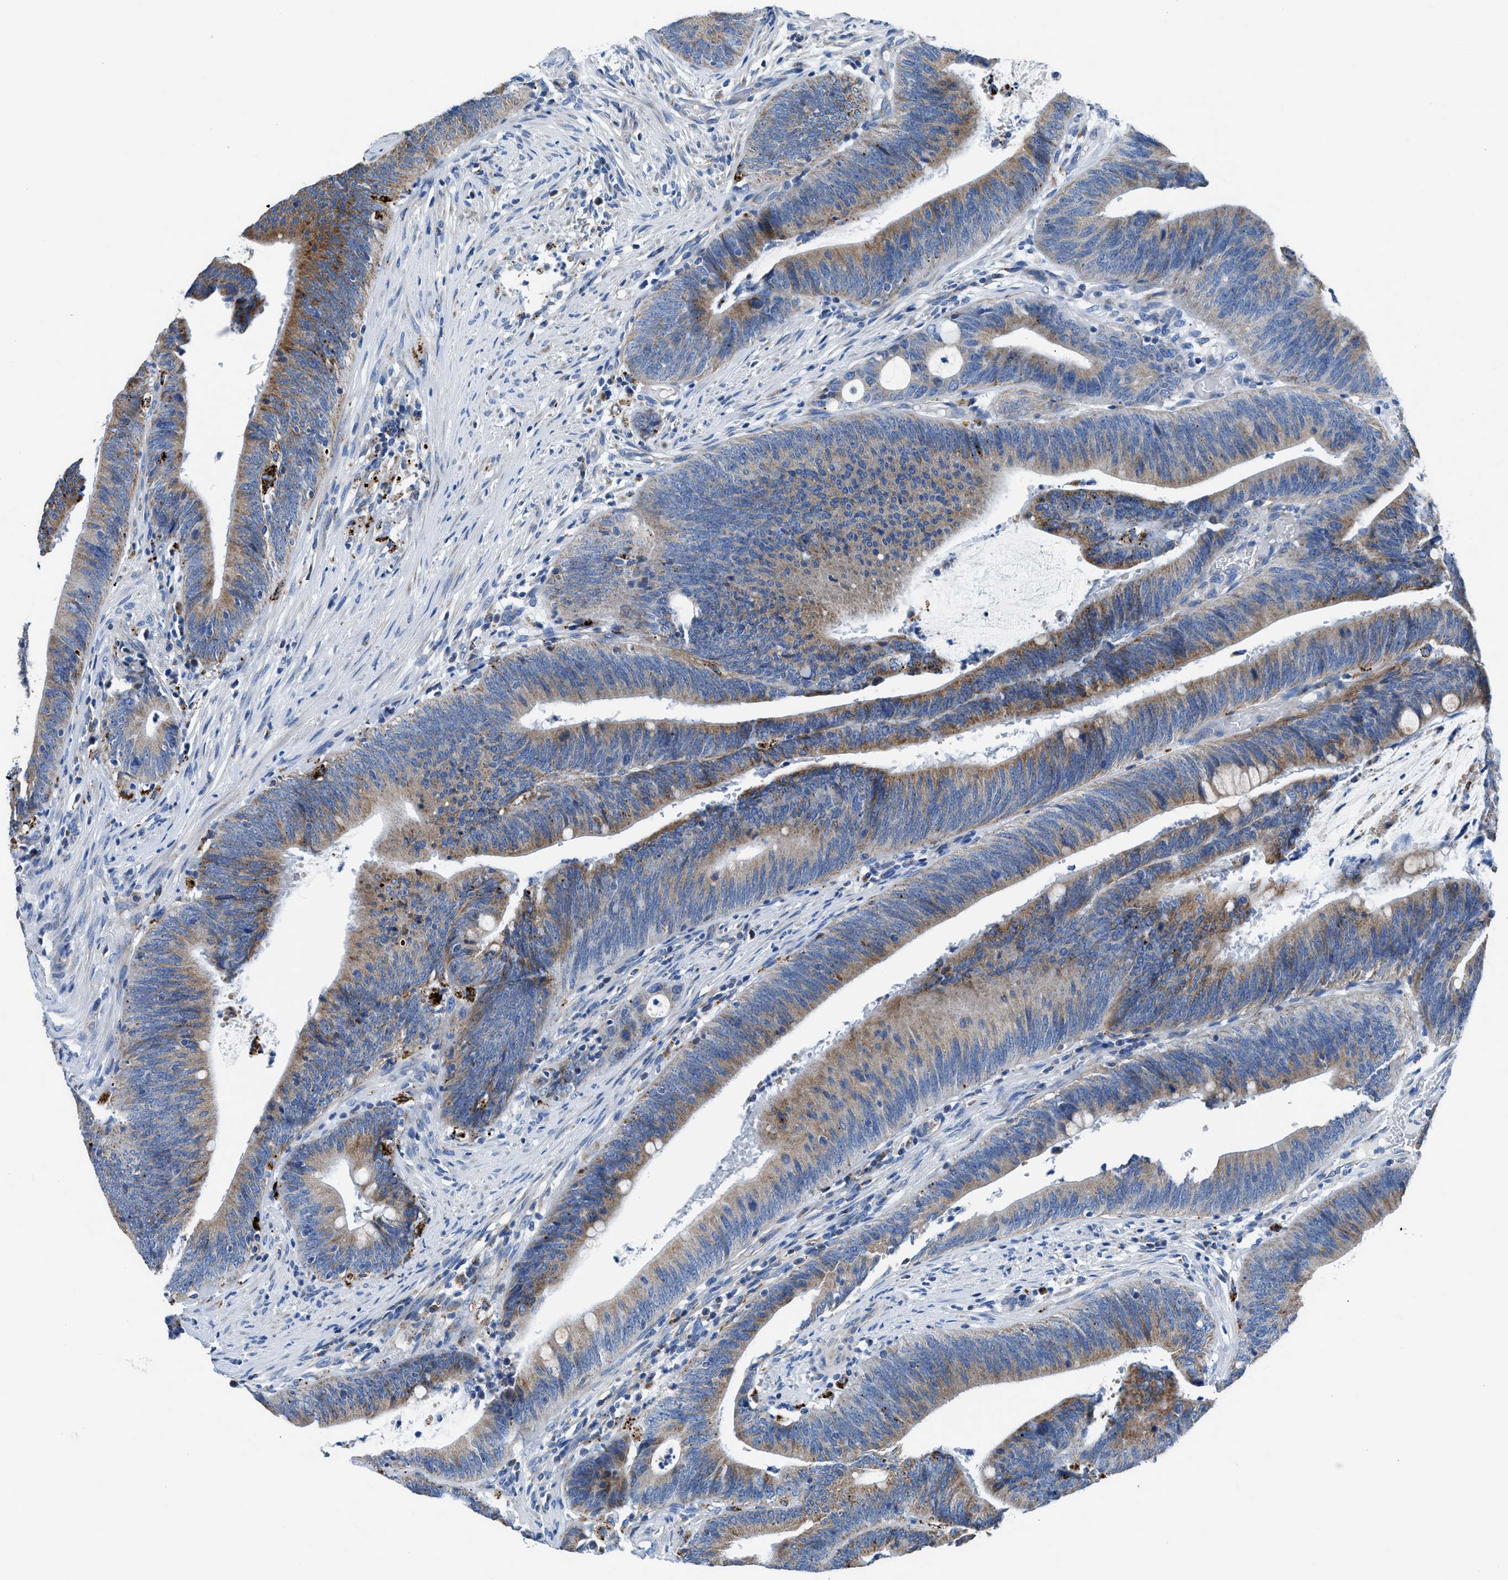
{"staining": {"intensity": "moderate", "quantity": ">75%", "location": "cytoplasmic/membranous"}, "tissue": "colorectal cancer", "cell_type": "Tumor cells", "image_type": "cancer", "snomed": [{"axis": "morphology", "description": "Normal tissue, NOS"}, {"axis": "morphology", "description": "Adenocarcinoma, NOS"}, {"axis": "topography", "description": "Rectum"}], "caption": "Moderate cytoplasmic/membranous staining is seen in approximately >75% of tumor cells in colorectal cancer.", "gene": "ZDHHC3", "patient": {"sex": "female", "age": 66}}